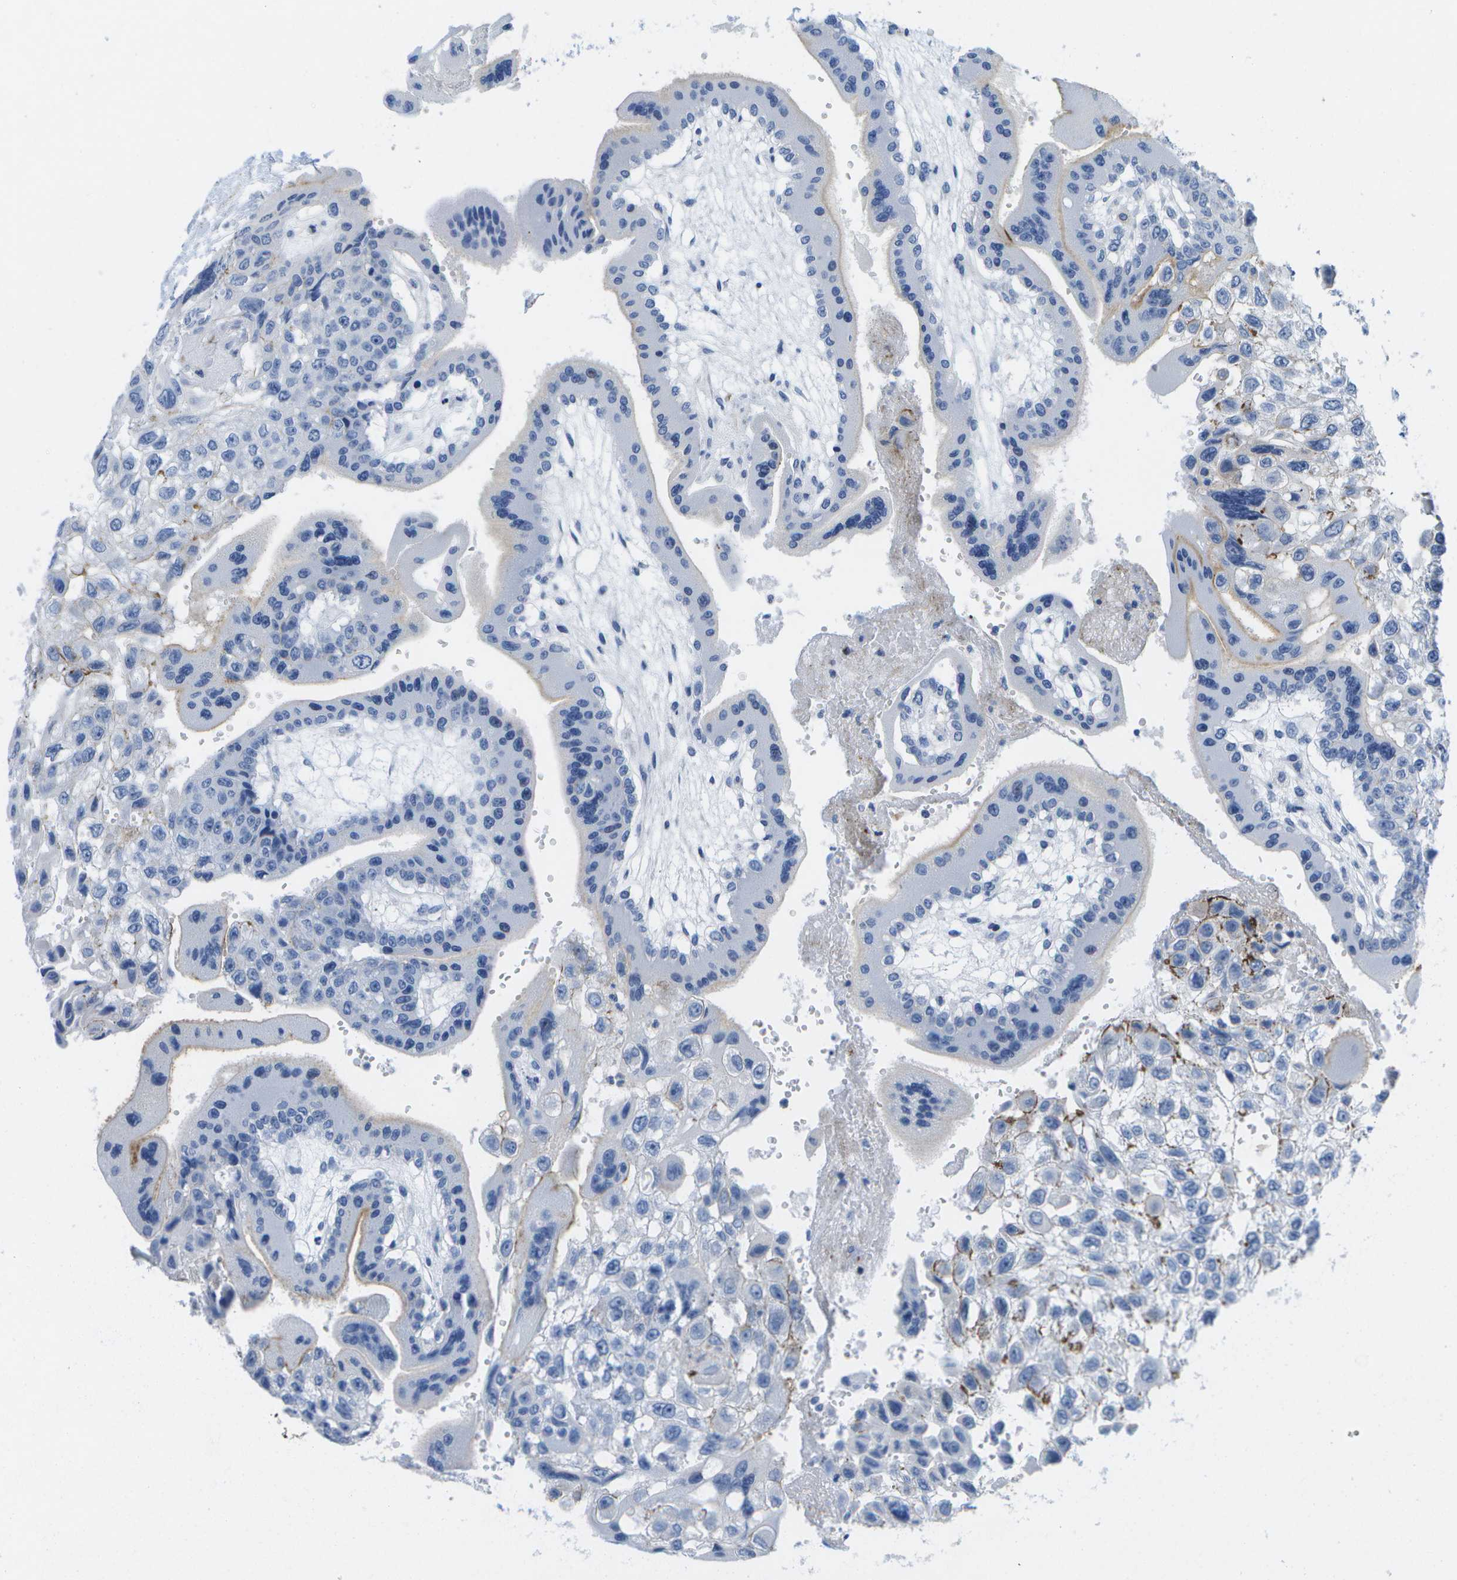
{"staining": {"intensity": "negative", "quantity": "none", "location": "none"}, "tissue": "fallopian tube", "cell_type": "Glandular cells", "image_type": "normal", "snomed": [{"axis": "morphology", "description": "Normal tissue, NOS"}, {"axis": "topography", "description": "Fallopian tube"}, {"axis": "topography", "description": "Placenta"}], "caption": "The micrograph shows no significant expression in glandular cells of fallopian tube.", "gene": "ADGRG6", "patient": {"sex": "female", "age": 32}}